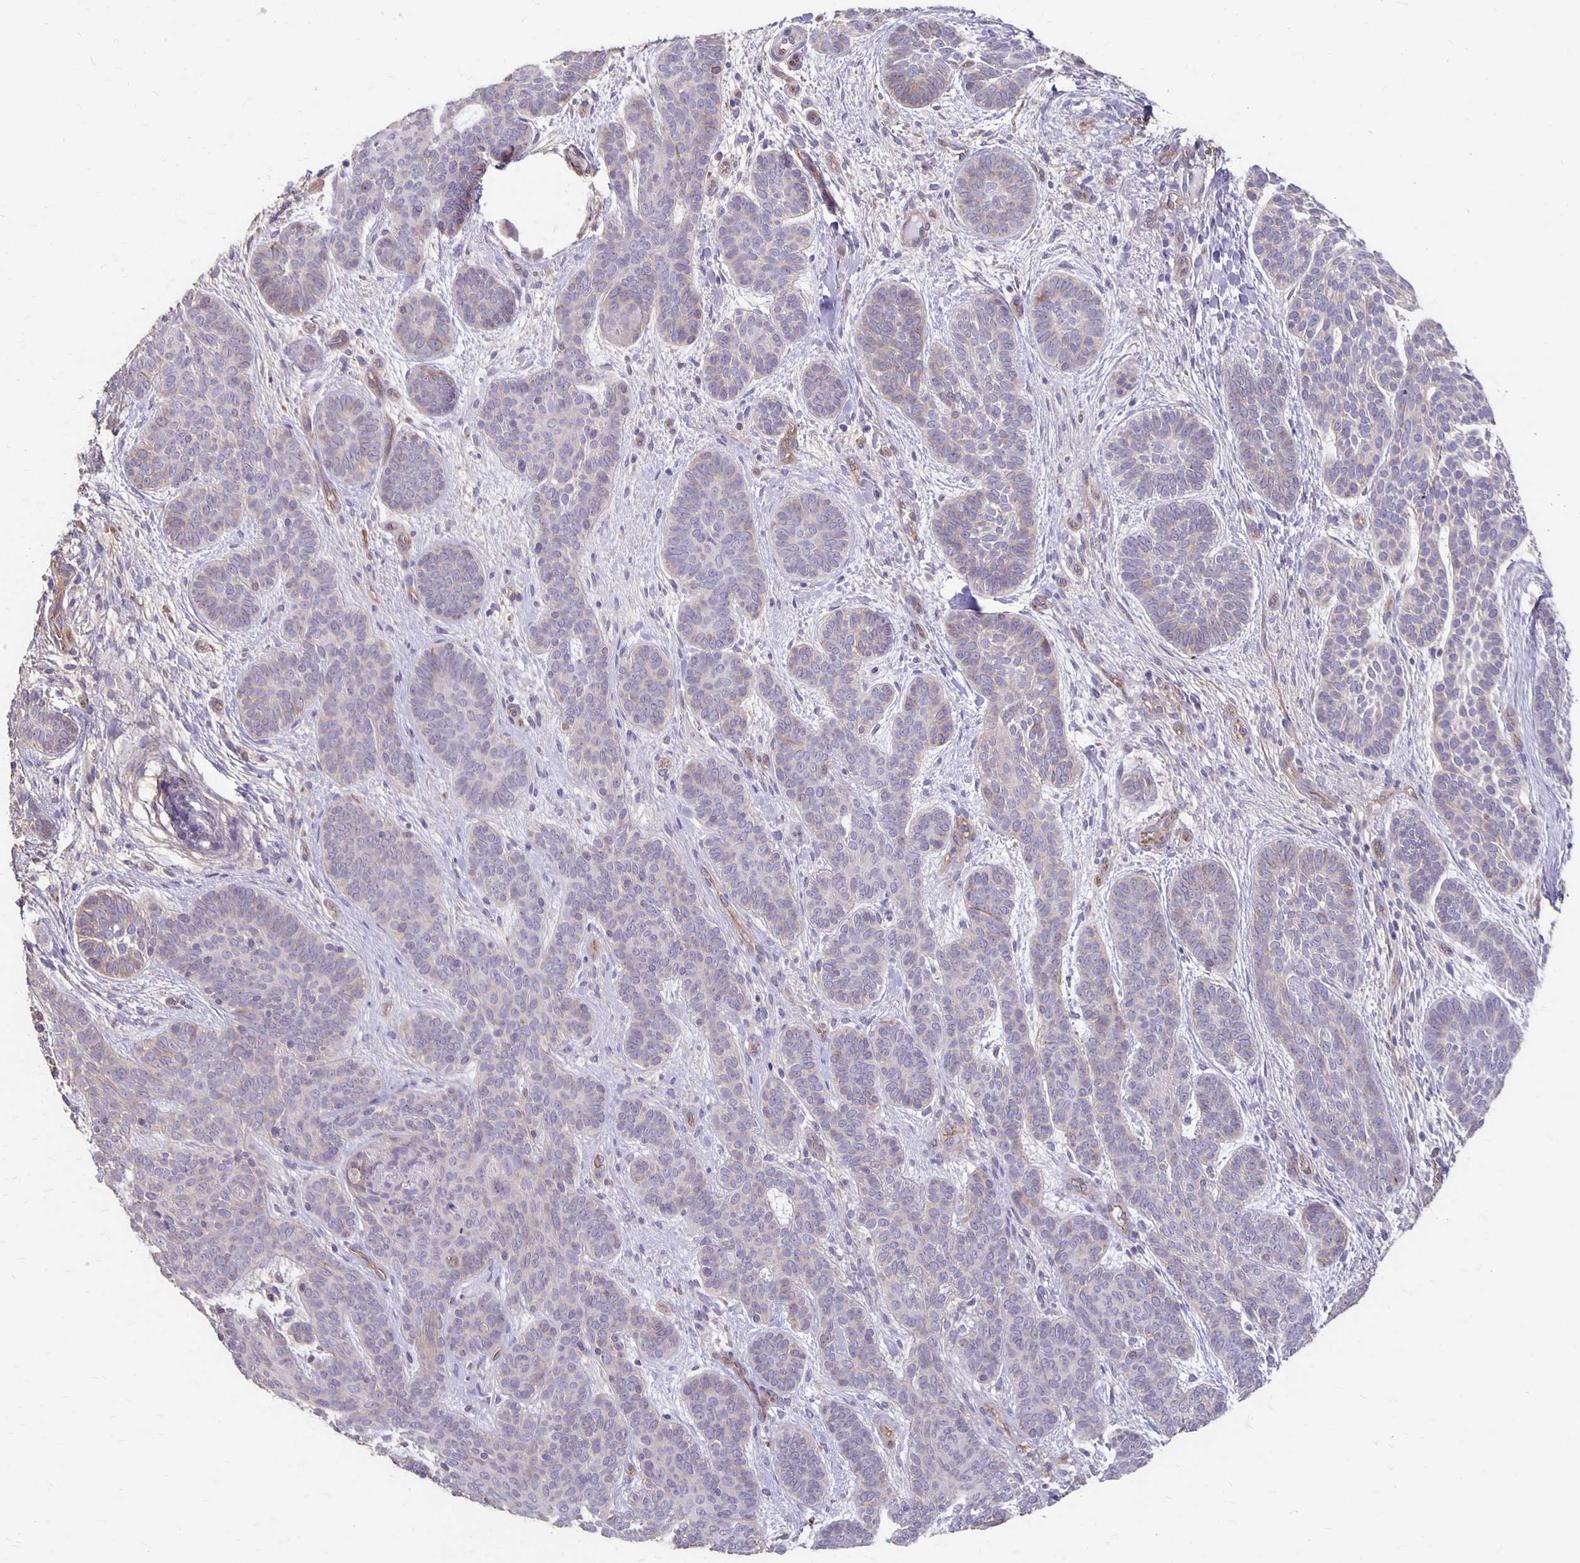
{"staining": {"intensity": "negative", "quantity": "none", "location": "none"}, "tissue": "skin cancer", "cell_type": "Tumor cells", "image_type": "cancer", "snomed": [{"axis": "morphology", "description": "Basal cell carcinoma"}, {"axis": "topography", "description": "Skin"}], "caption": "DAB immunohistochemical staining of human skin cancer exhibits no significant expression in tumor cells. (IHC, brightfield microscopy, high magnification).", "gene": "PPP1R3E", "patient": {"sex": "female", "age": 82}}